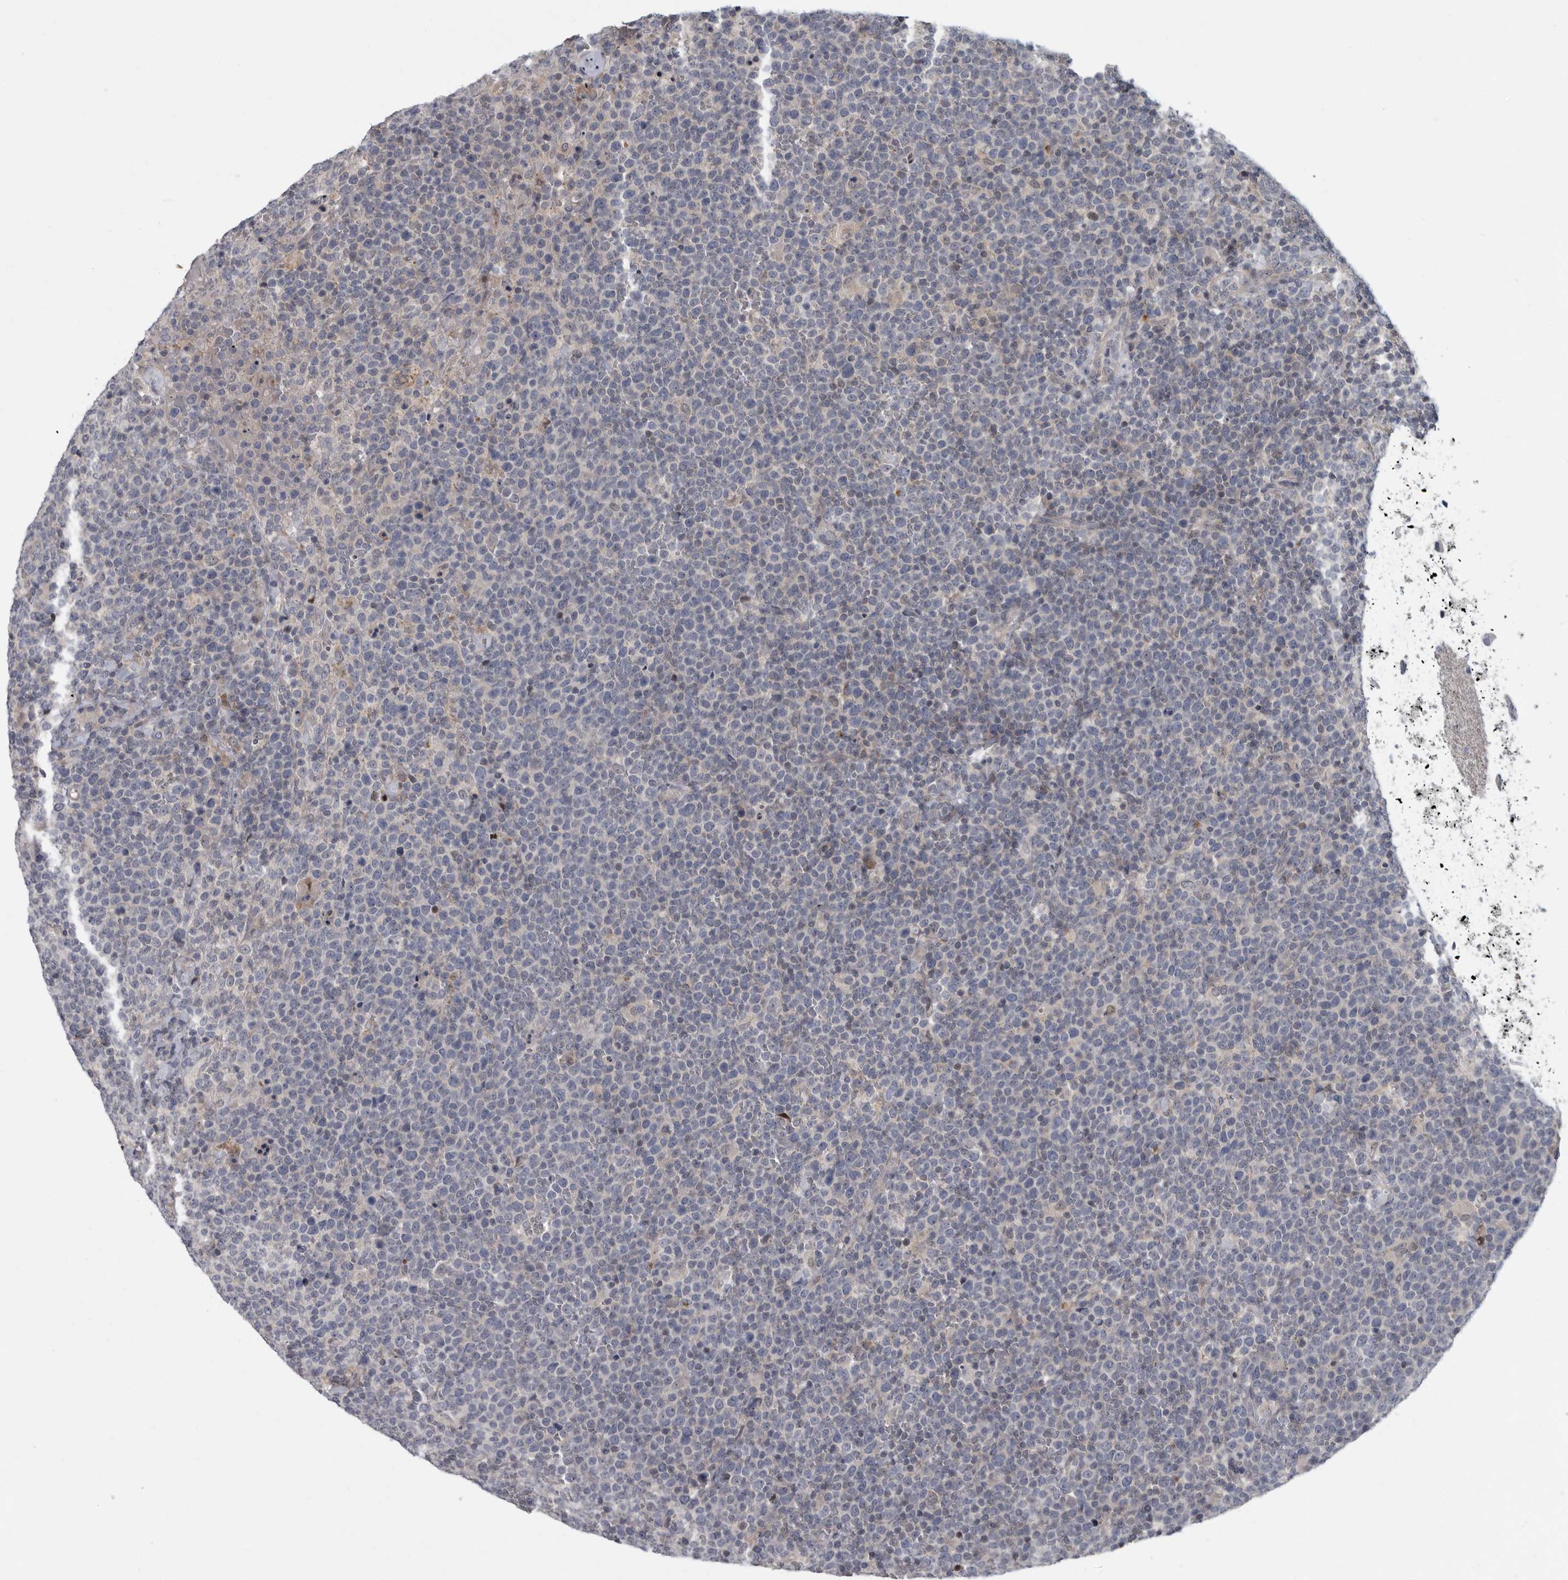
{"staining": {"intensity": "negative", "quantity": "none", "location": "none"}, "tissue": "lymphoma", "cell_type": "Tumor cells", "image_type": "cancer", "snomed": [{"axis": "morphology", "description": "Malignant lymphoma, non-Hodgkin's type, High grade"}, {"axis": "topography", "description": "Lymph node"}], "caption": "Immunohistochemical staining of human high-grade malignant lymphoma, non-Hodgkin's type demonstrates no significant positivity in tumor cells.", "gene": "PDE7A", "patient": {"sex": "male", "age": 61}}